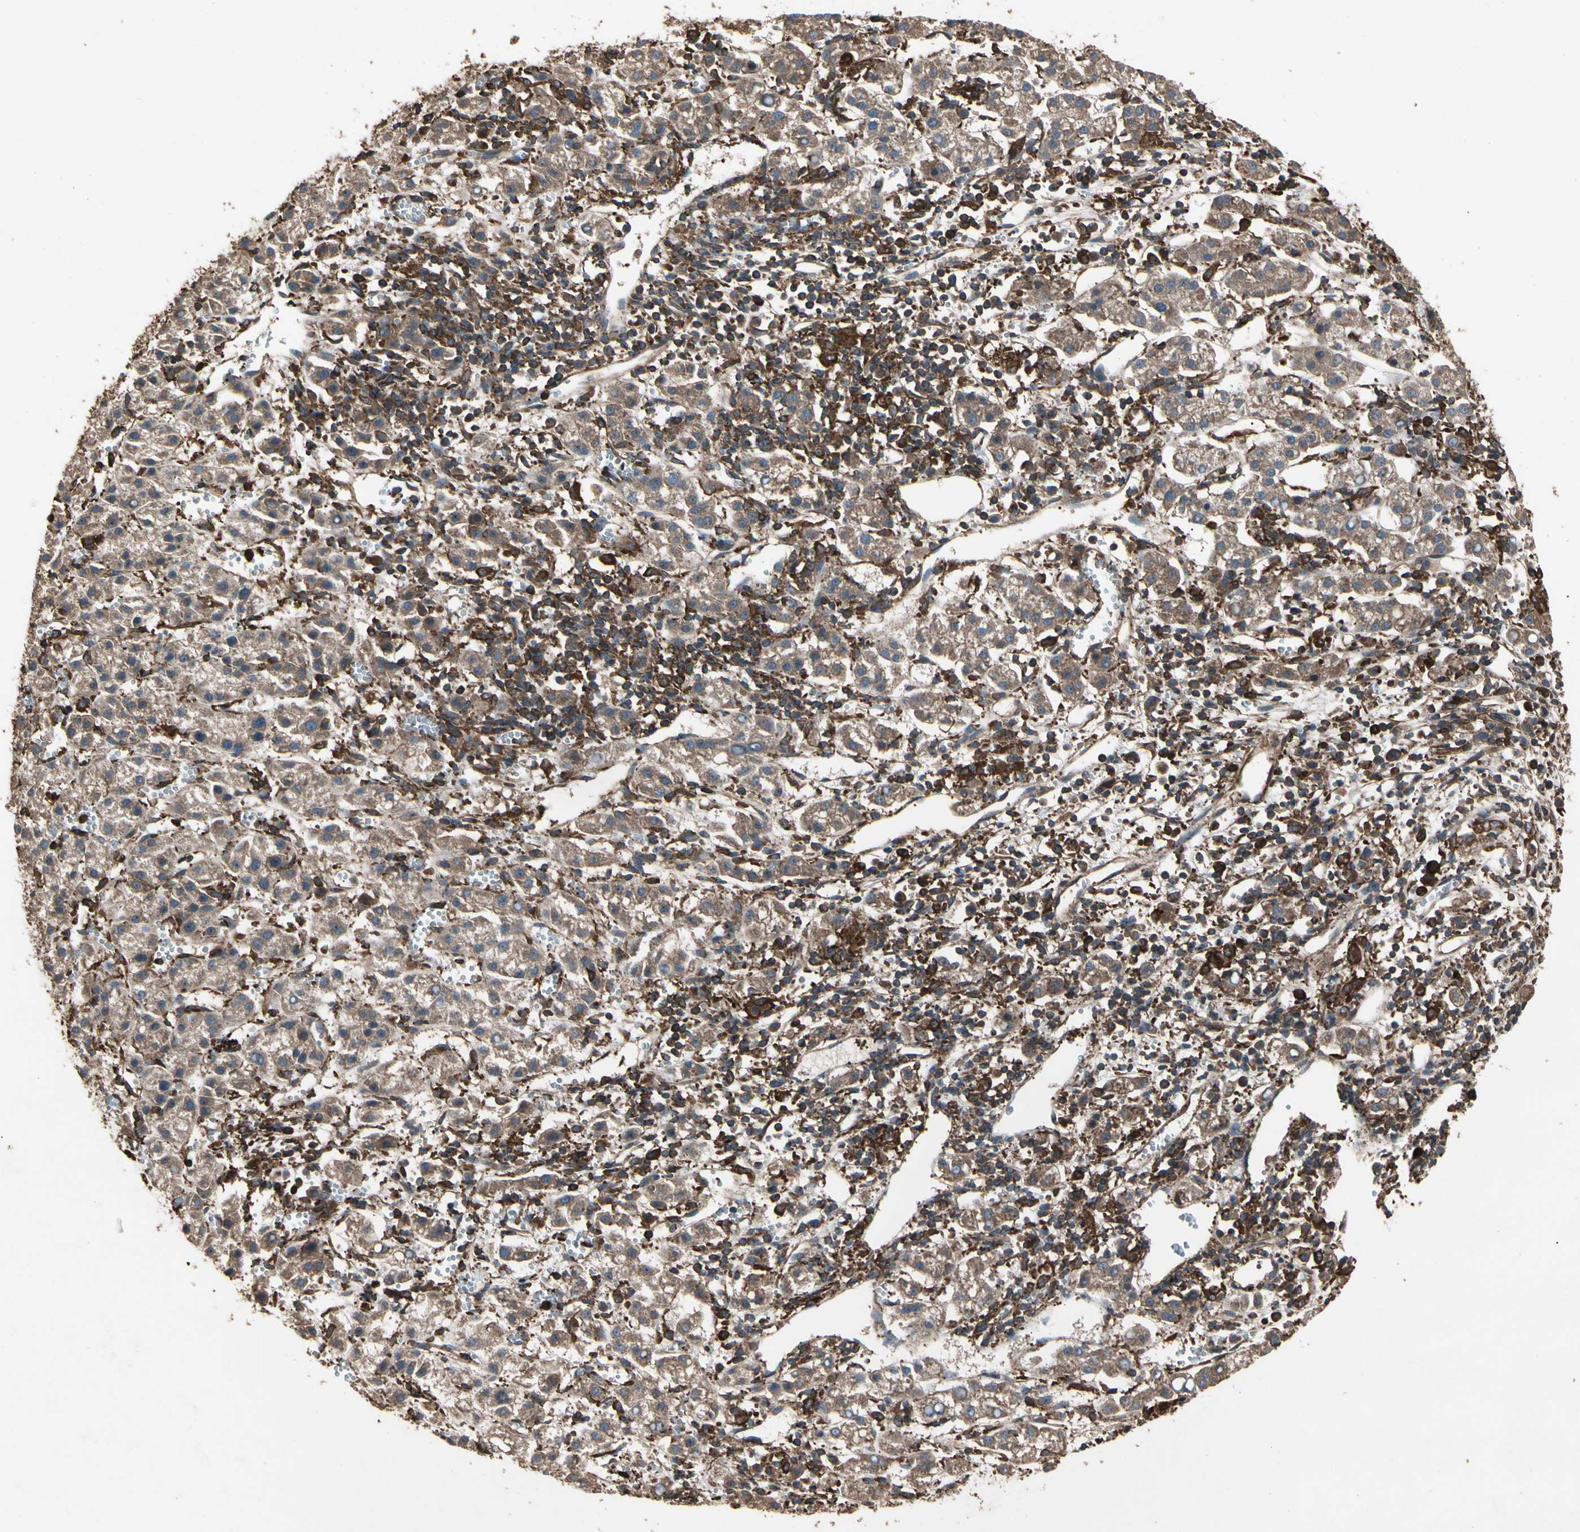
{"staining": {"intensity": "moderate", "quantity": ">75%", "location": "cytoplasmic/membranous"}, "tissue": "liver cancer", "cell_type": "Tumor cells", "image_type": "cancer", "snomed": [{"axis": "morphology", "description": "Carcinoma, Hepatocellular, NOS"}, {"axis": "topography", "description": "Liver"}], "caption": "This is a photomicrograph of IHC staining of liver cancer, which shows moderate positivity in the cytoplasmic/membranous of tumor cells.", "gene": "AGBL2", "patient": {"sex": "female", "age": 58}}